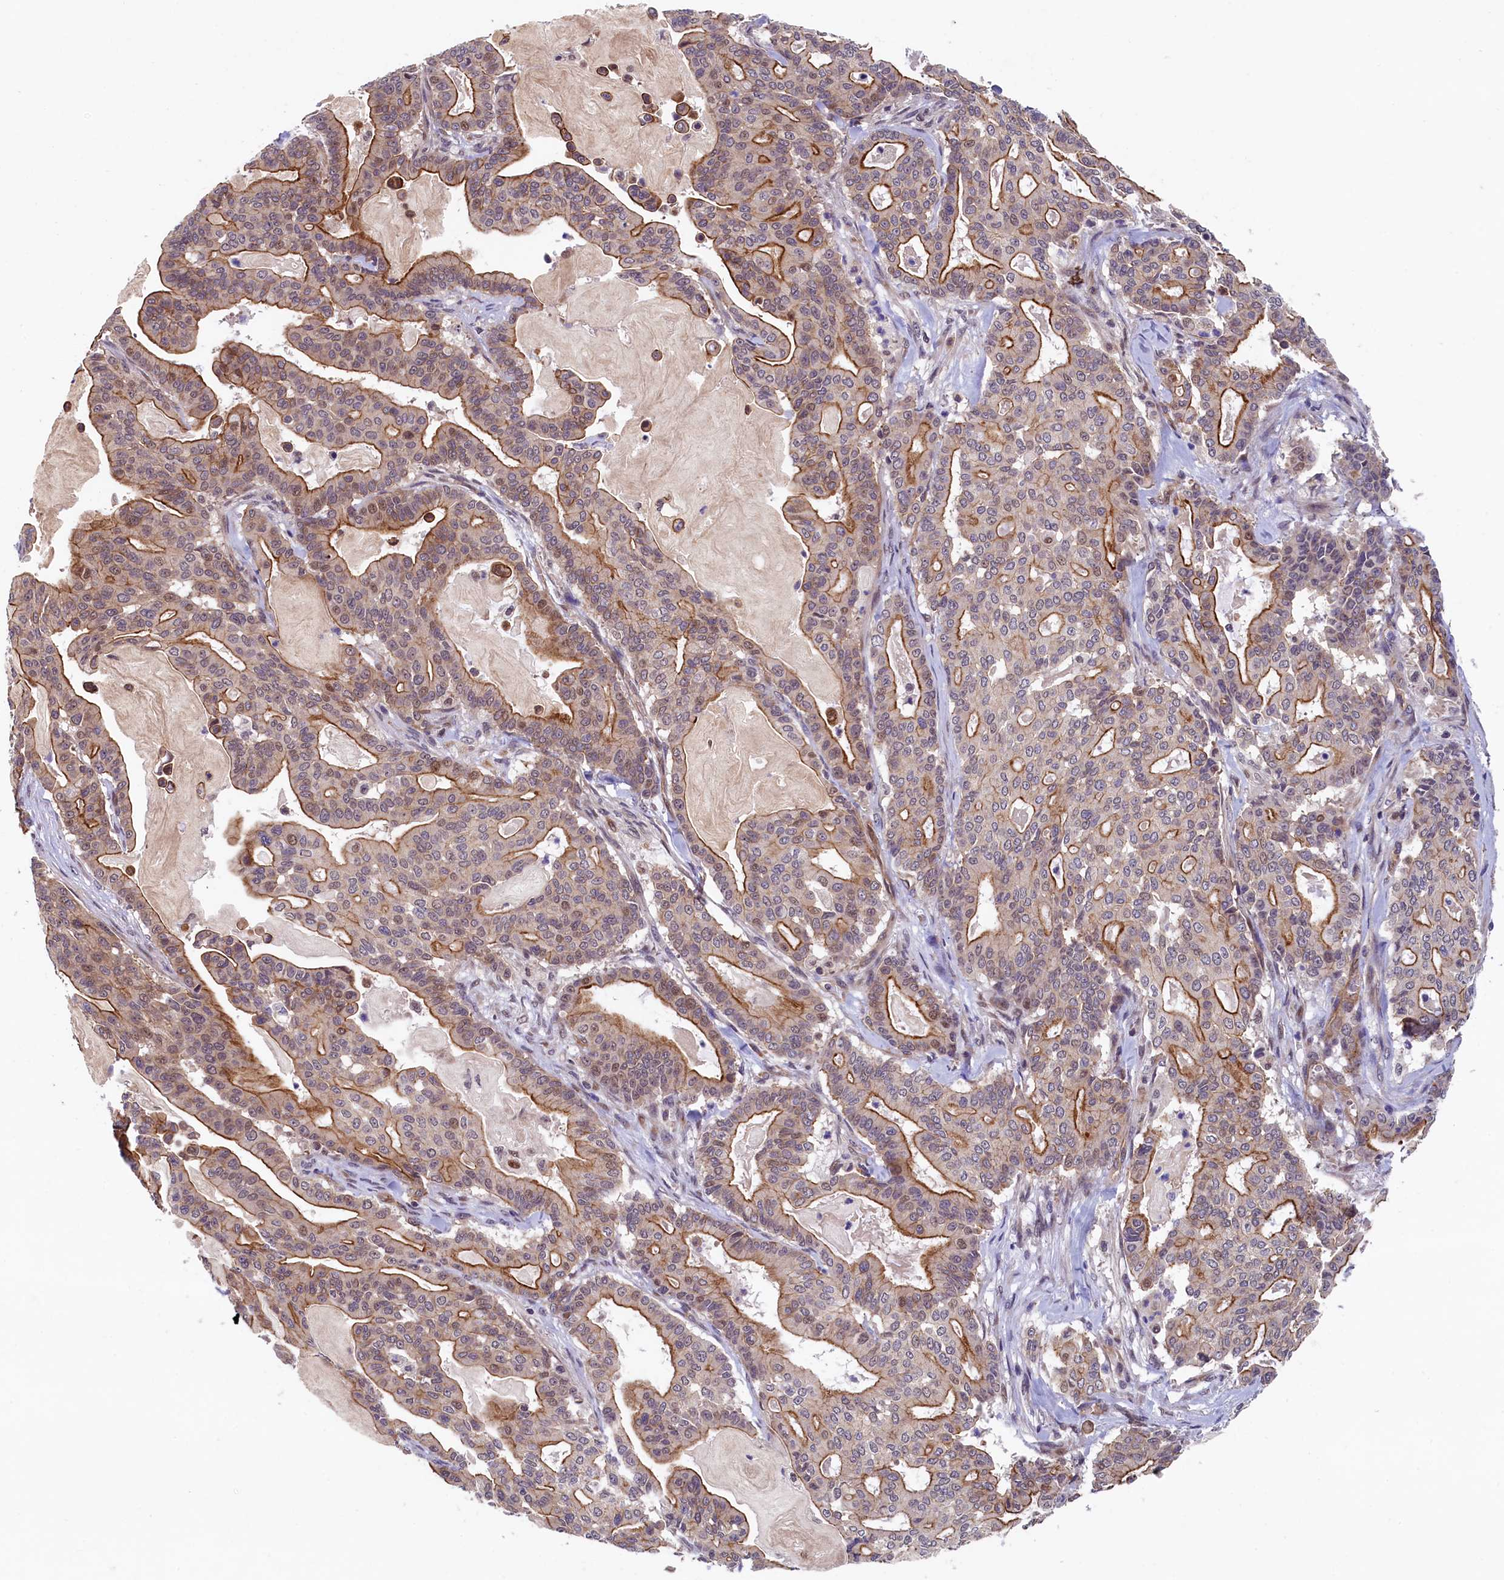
{"staining": {"intensity": "moderate", "quantity": ">75%", "location": "cytoplasmic/membranous"}, "tissue": "pancreatic cancer", "cell_type": "Tumor cells", "image_type": "cancer", "snomed": [{"axis": "morphology", "description": "Adenocarcinoma, NOS"}, {"axis": "topography", "description": "Pancreas"}], "caption": "Immunohistochemistry (DAB) staining of pancreatic cancer exhibits moderate cytoplasmic/membranous protein staining in approximately >75% of tumor cells.", "gene": "ARL14EP", "patient": {"sex": "male", "age": 63}}